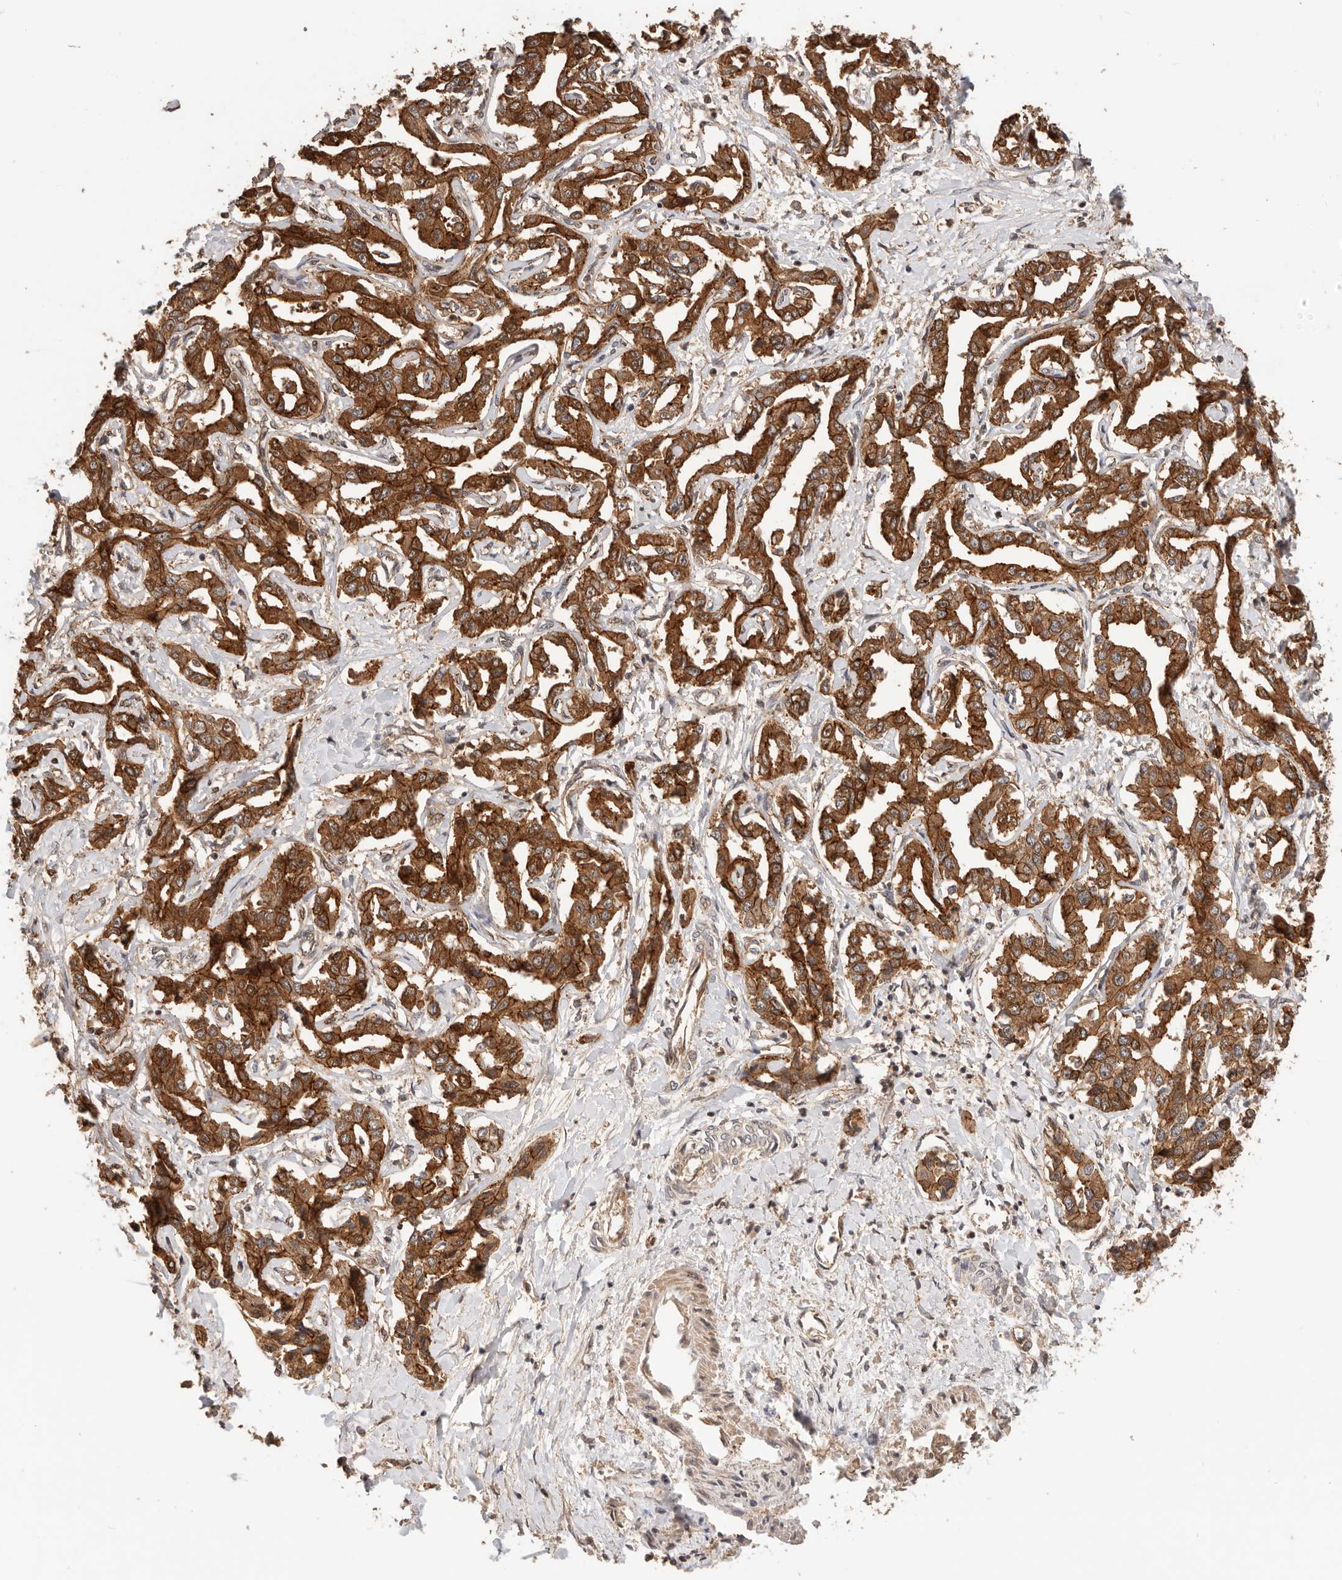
{"staining": {"intensity": "strong", "quantity": ">75%", "location": "cytoplasmic/membranous"}, "tissue": "liver cancer", "cell_type": "Tumor cells", "image_type": "cancer", "snomed": [{"axis": "morphology", "description": "Cholangiocarcinoma"}, {"axis": "topography", "description": "Liver"}], "caption": "Tumor cells exhibit strong cytoplasmic/membranous staining in about >75% of cells in liver cancer. Nuclei are stained in blue.", "gene": "AFDN", "patient": {"sex": "male", "age": 59}}